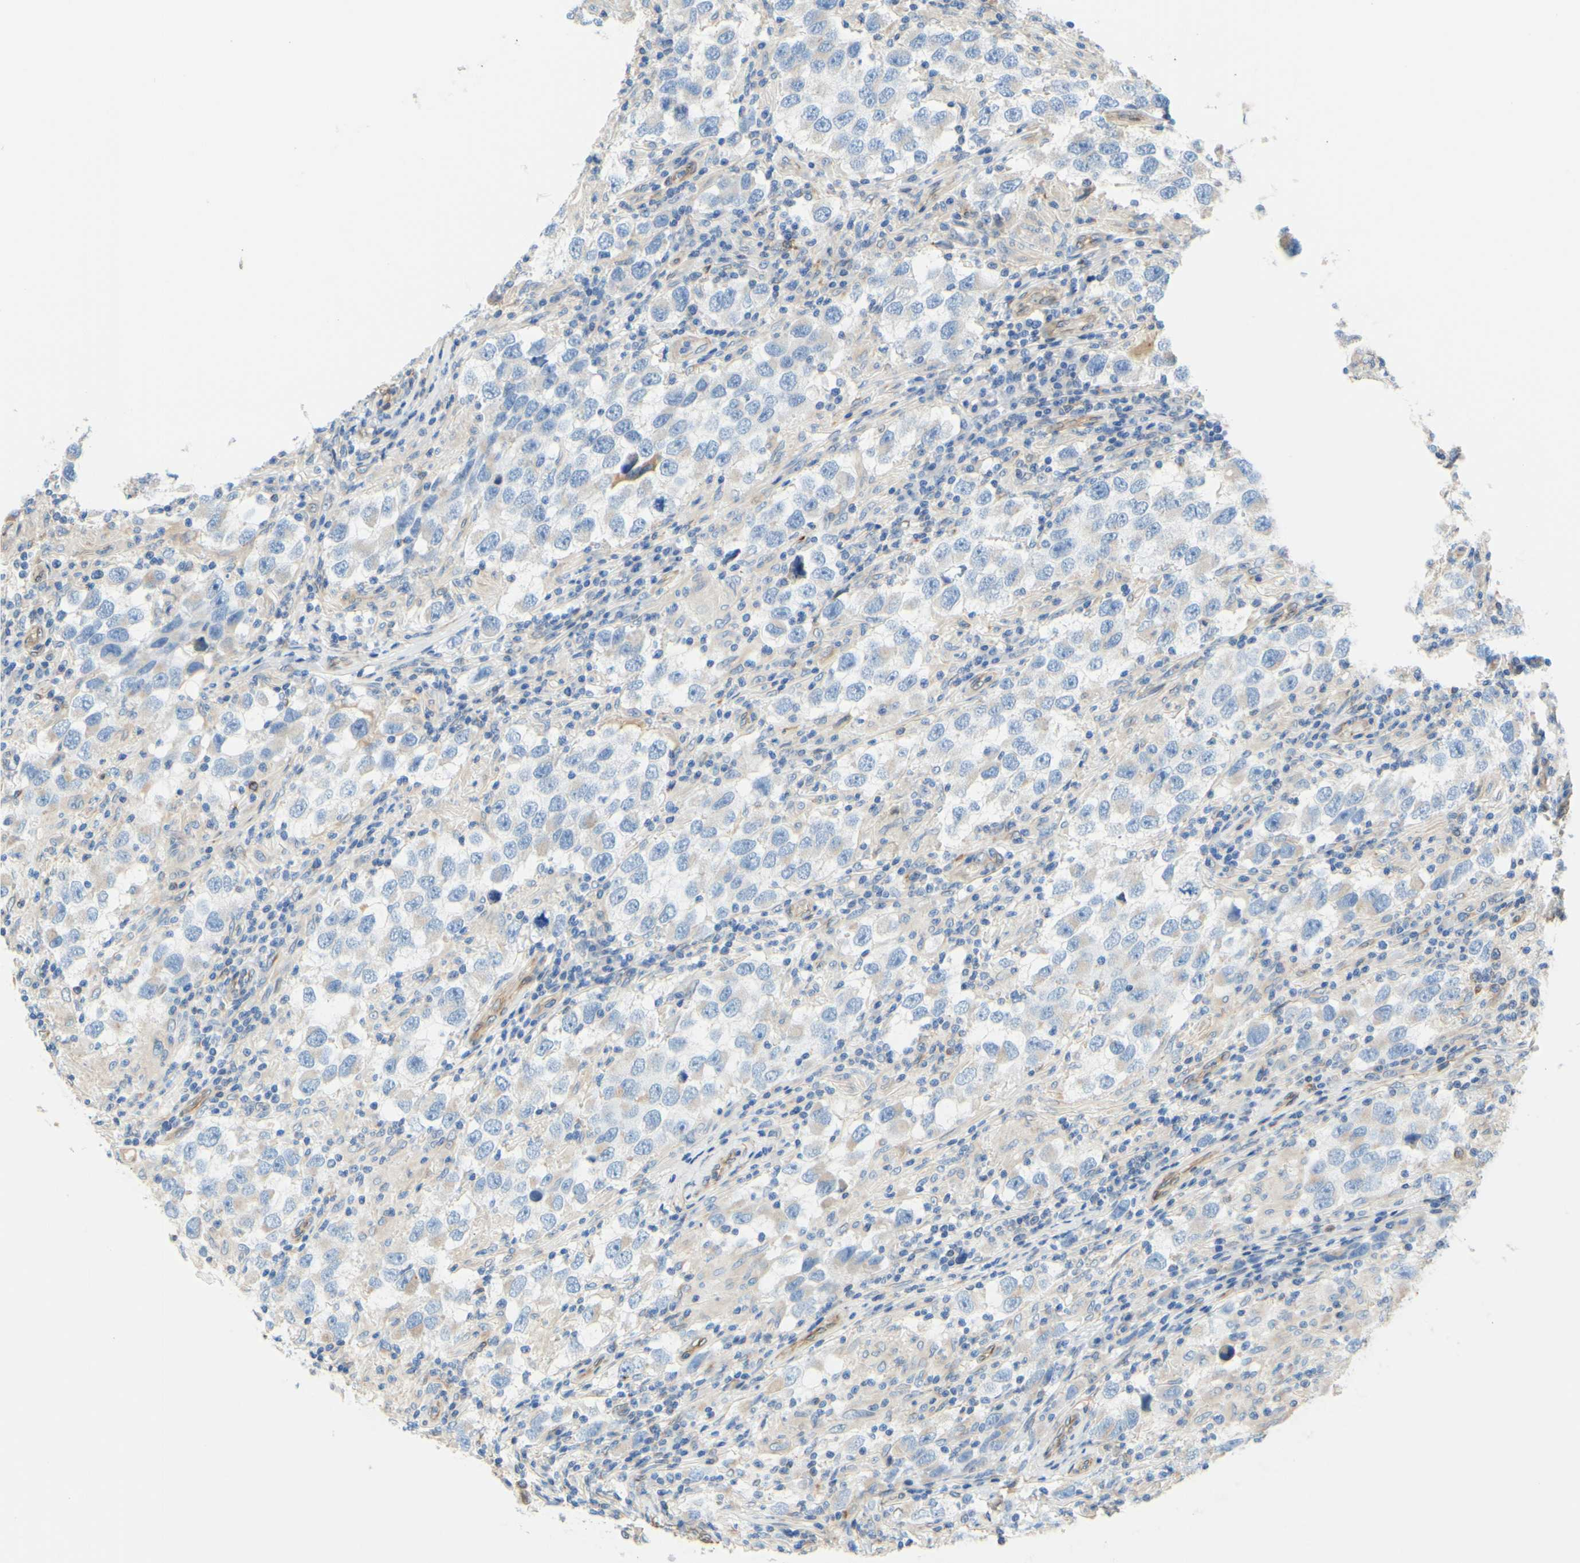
{"staining": {"intensity": "weak", "quantity": "<25%", "location": "cytoplasmic/membranous"}, "tissue": "testis cancer", "cell_type": "Tumor cells", "image_type": "cancer", "snomed": [{"axis": "morphology", "description": "Carcinoma, Embryonal, NOS"}, {"axis": "topography", "description": "Testis"}], "caption": "Tumor cells are negative for brown protein staining in testis cancer.", "gene": "ENDOD1", "patient": {"sex": "male", "age": 21}}